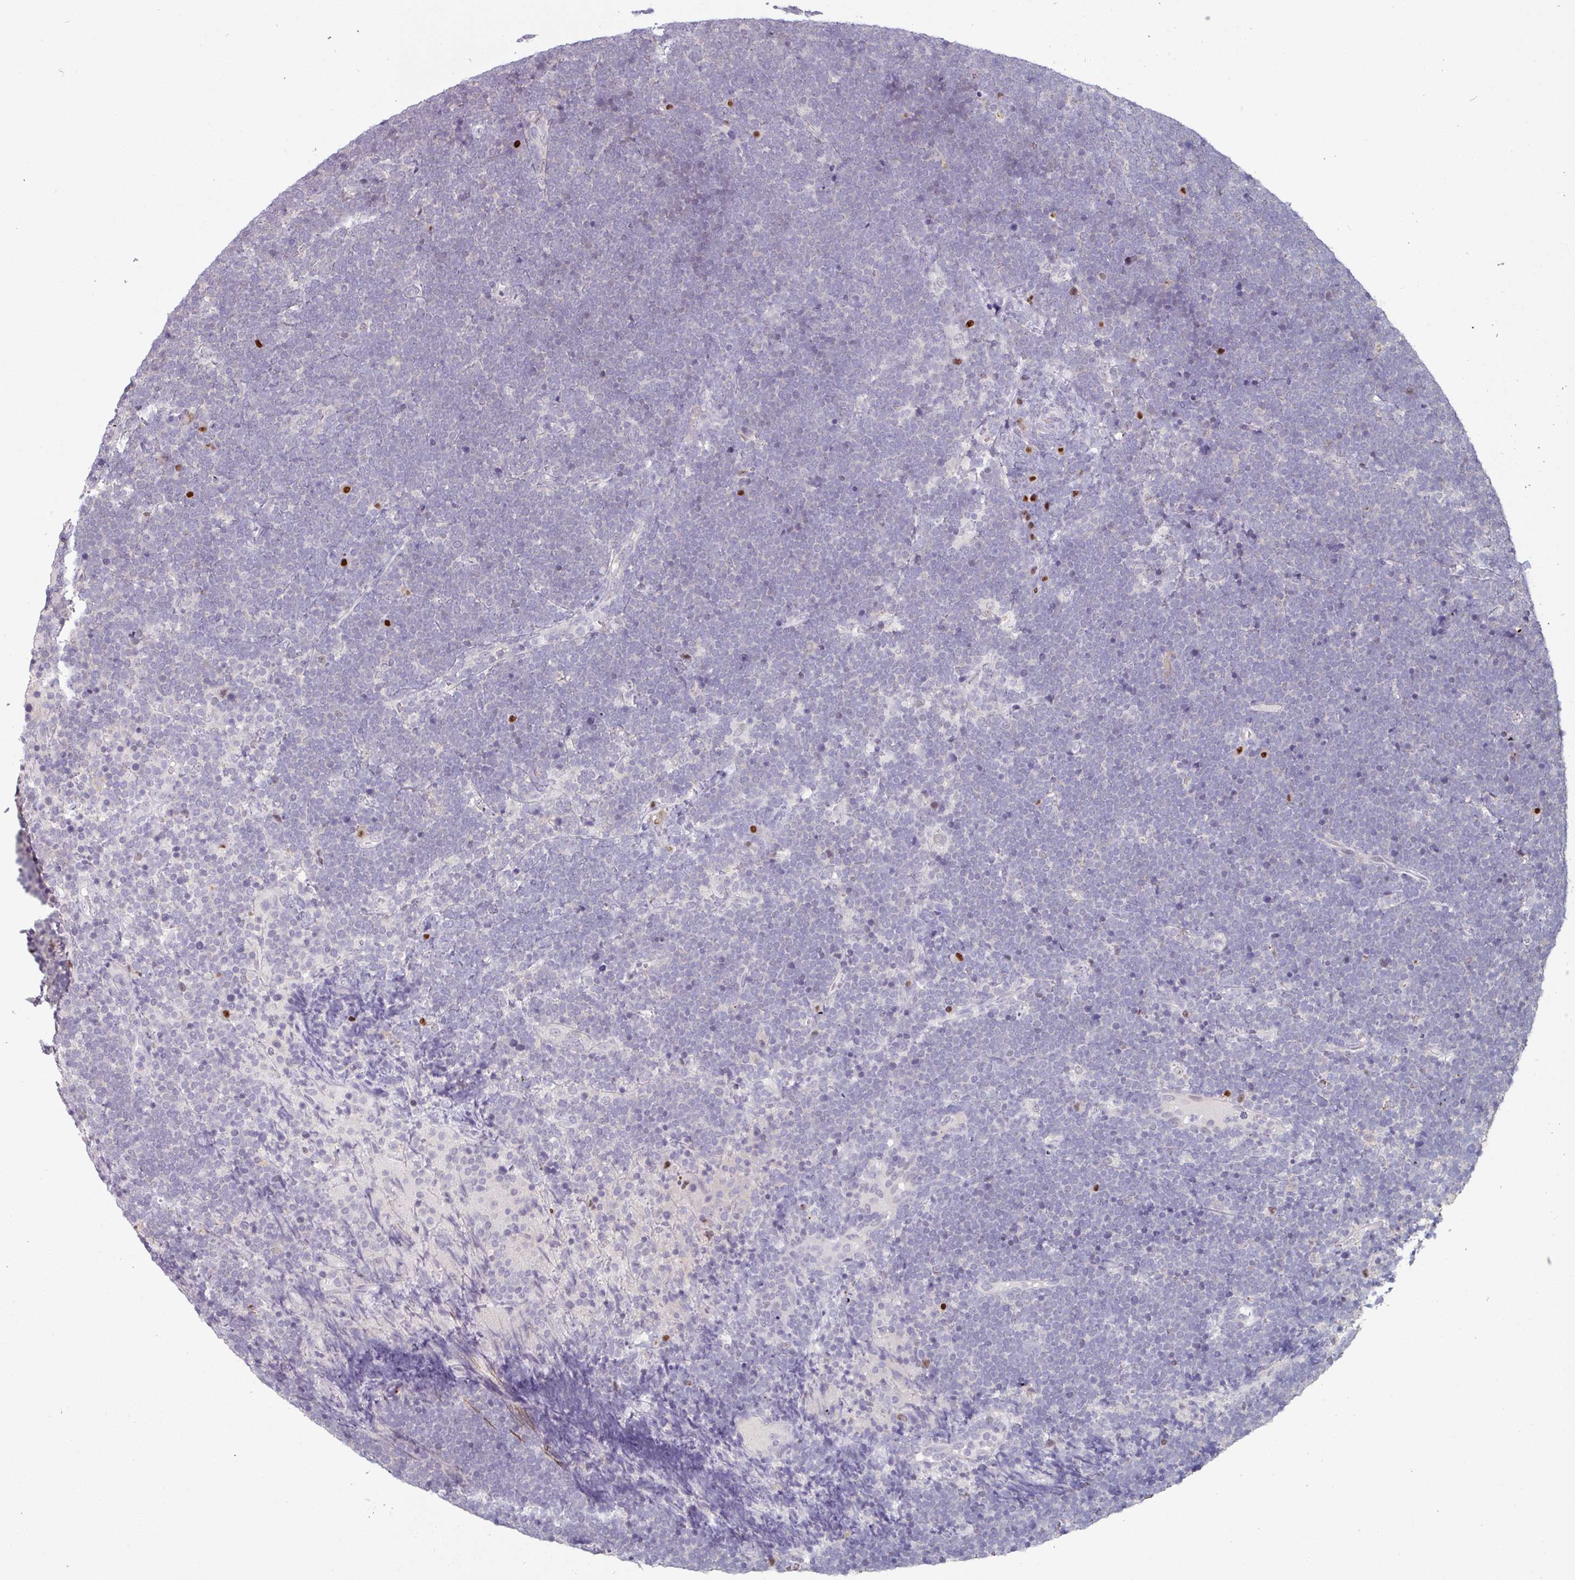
{"staining": {"intensity": "negative", "quantity": "none", "location": "none"}, "tissue": "lymphoma", "cell_type": "Tumor cells", "image_type": "cancer", "snomed": [{"axis": "morphology", "description": "Malignant lymphoma, non-Hodgkin's type, High grade"}, {"axis": "topography", "description": "Lymph node"}], "caption": "An immunohistochemistry histopathology image of high-grade malignant lymphoma, non-Hodgkin's type is shown. There is no staining in tumor cells of high-grade malignant lymphoma, non-Hodgkin's type.", "gene": "ZBTB6", "patient": {"sex": "male", "age": 13}}